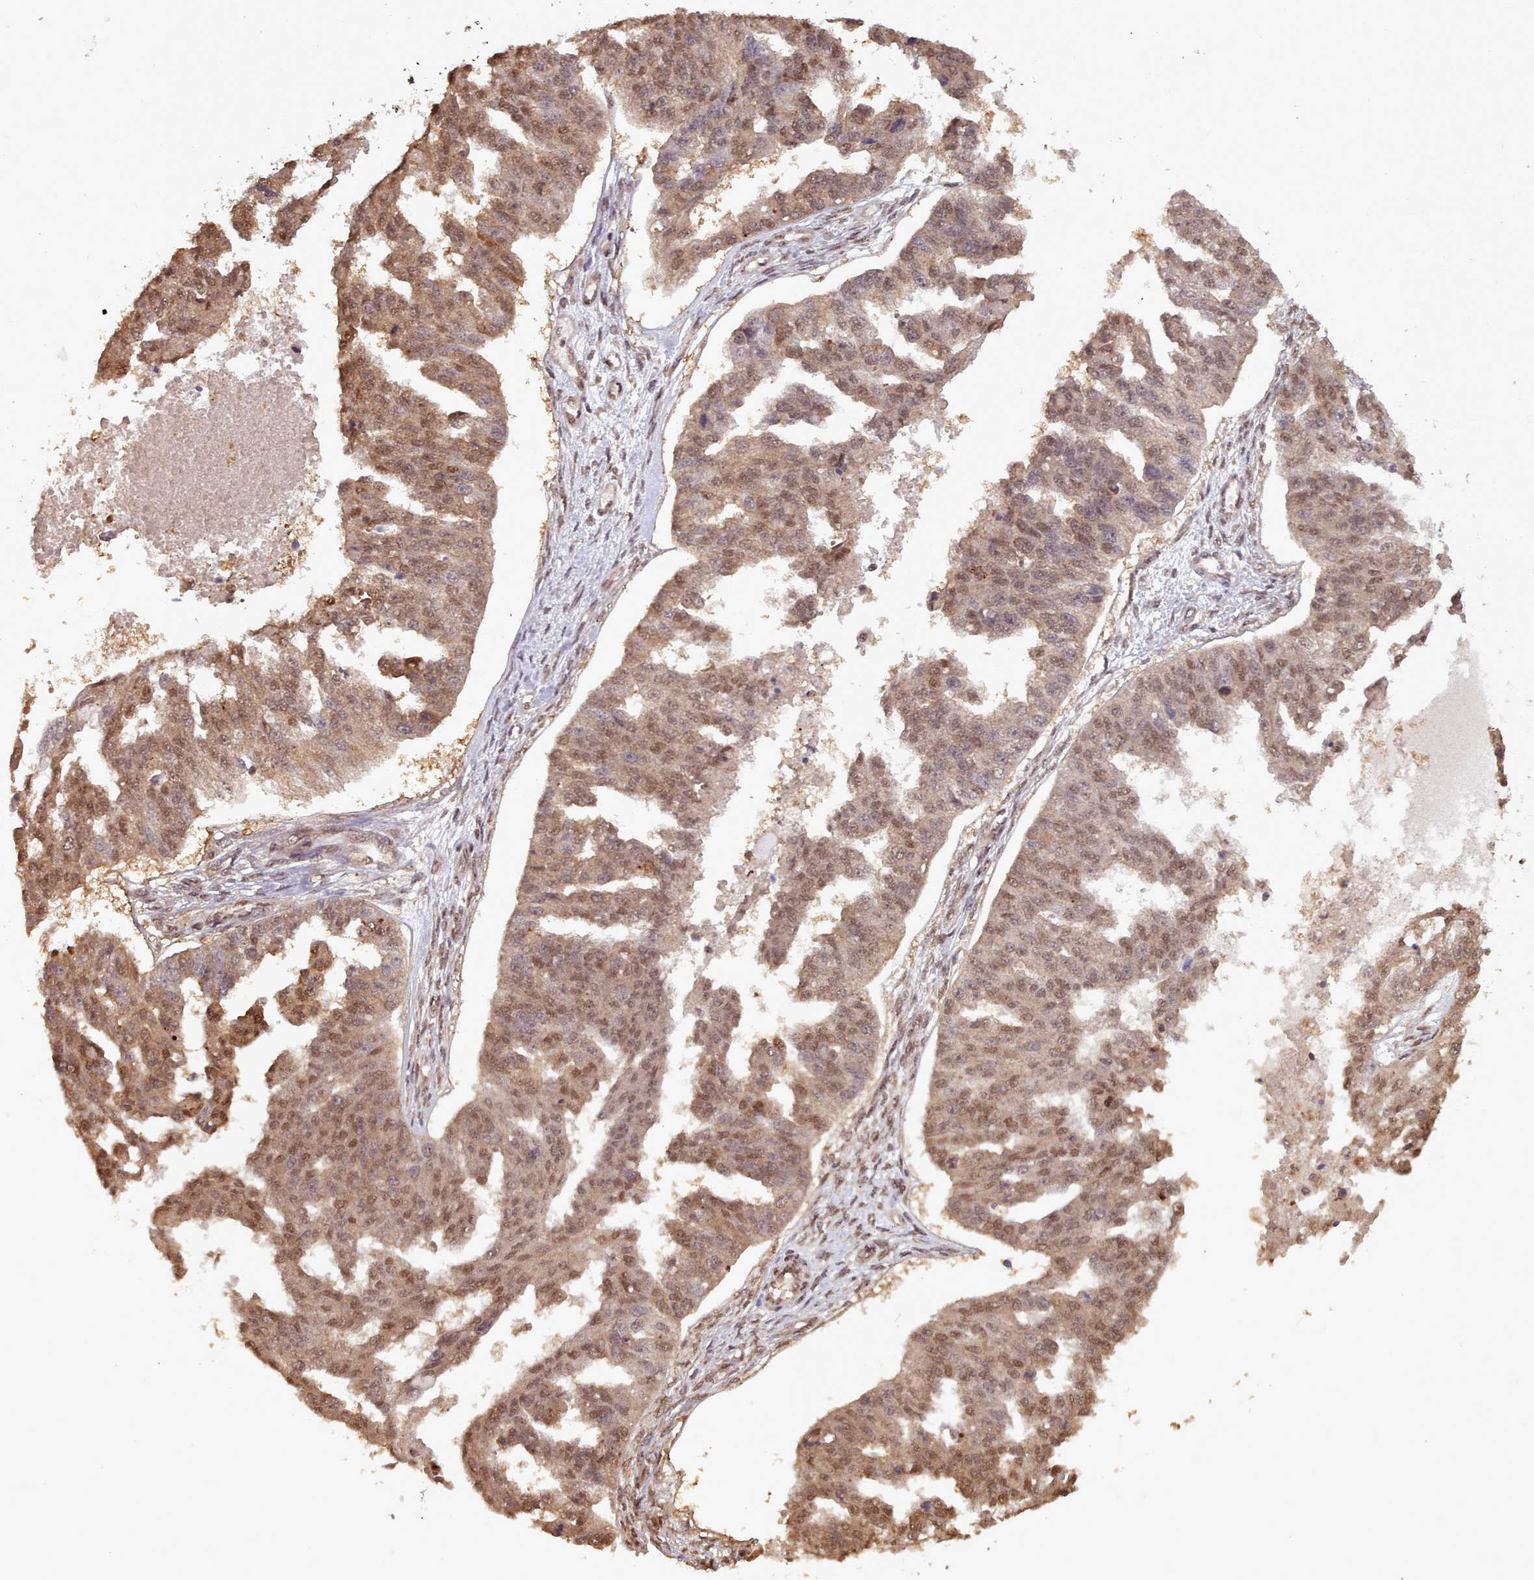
{"staining": {"intensity": "moderate", "quantity": ">75%", "location": "cytoplasmic/membranous,nuclear"}, "tissue": "ovarian cancer", "cell_type": "Tumor cells", "image_type": "cancer", "snomed": [{"axis": "morphology", "description": "Cystadenocarcinoma, serous, NOS"}, {"axis": "topography", "description": "Ovary"}], "caption": "IHC image of human ovarian cancer (serous cystadenocarcinoma) stained for a protein (brown), which shows medium levels of moderate cytoplasmic/membranous and nuclear staining in about >75% of tumor cells.", "gene": "RPS27A", "patient": {"sex": "female", "age": 58}}